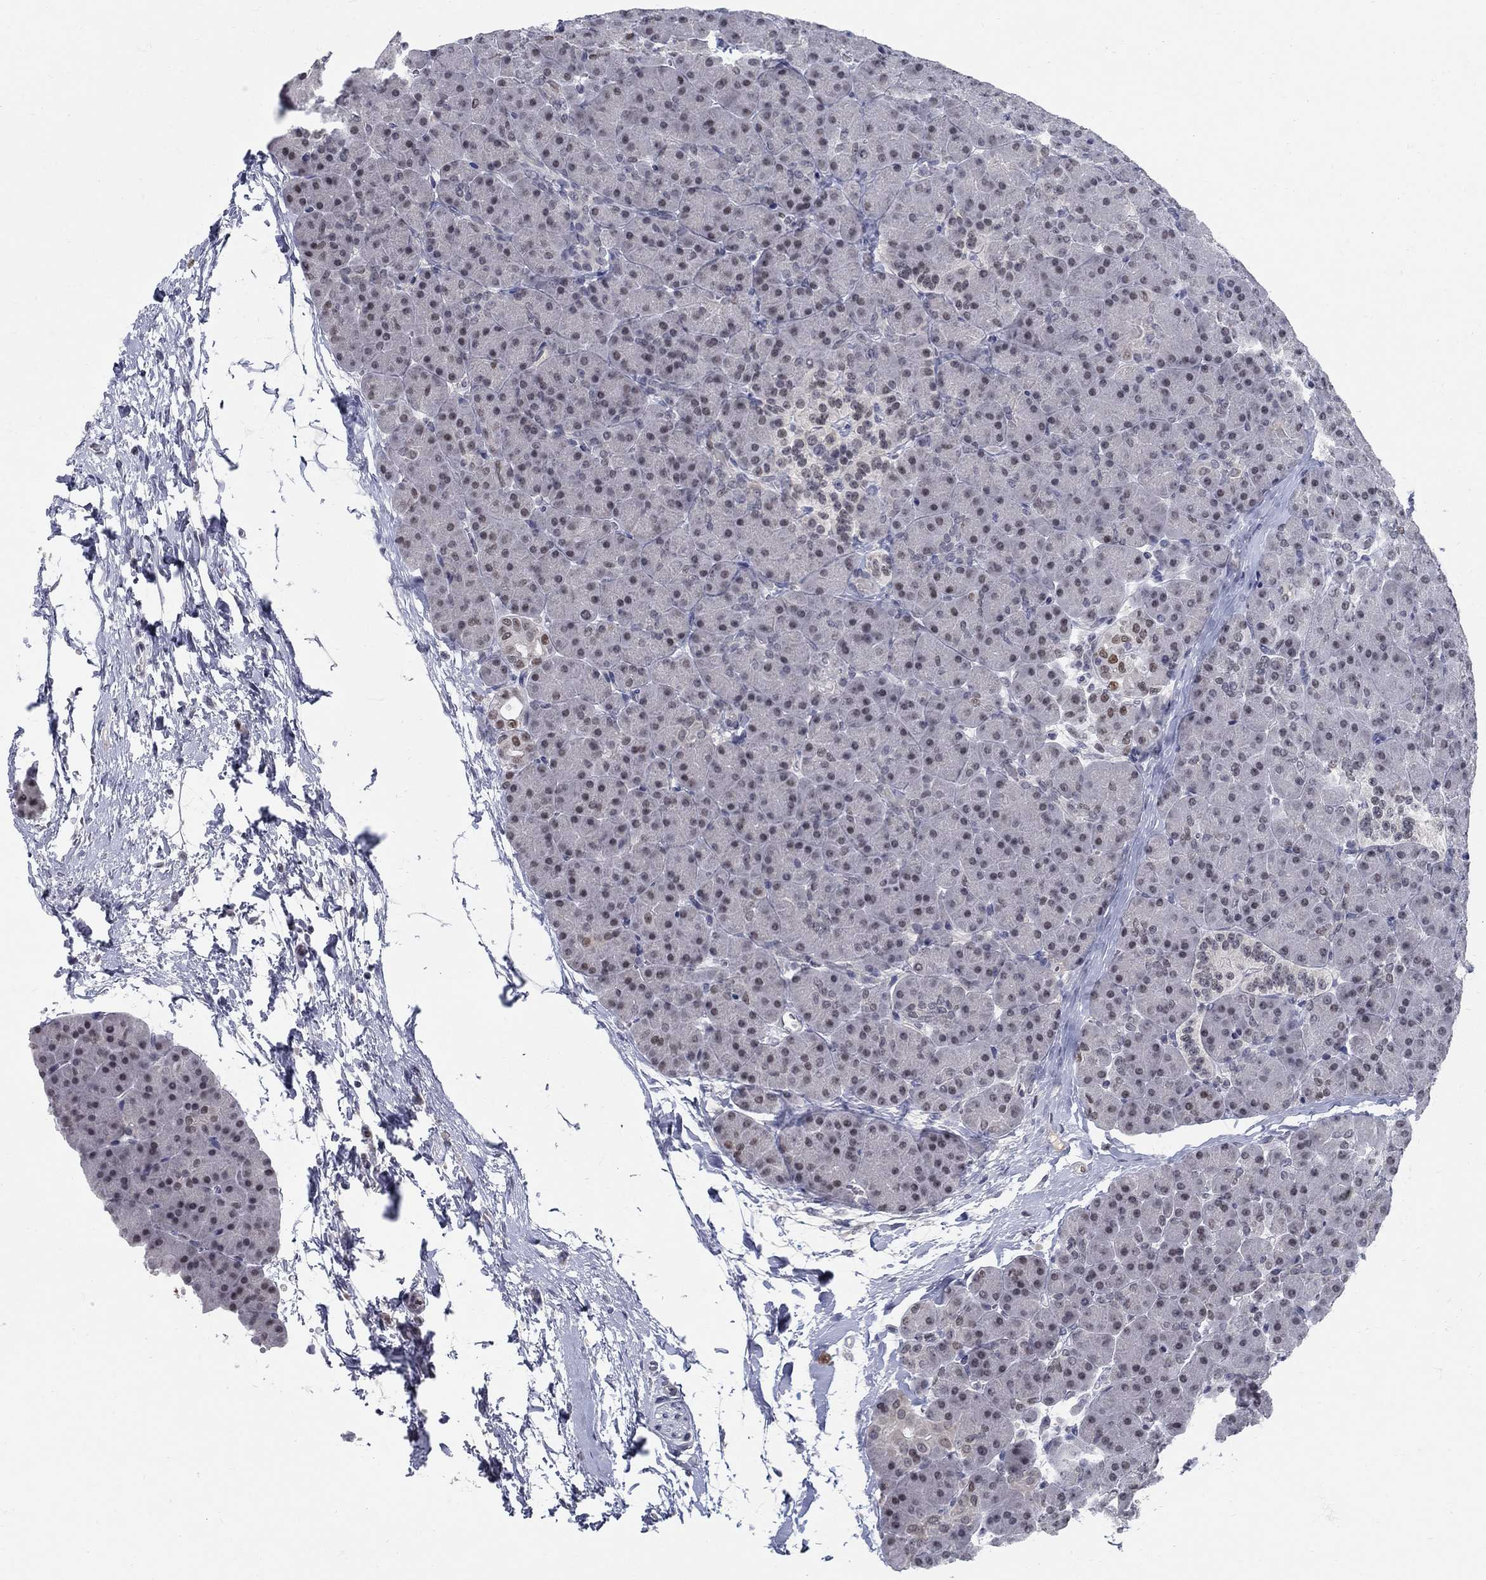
{"staining": {"intensity": "negative", "quantity": "none", "location": "none"}, "tissue": "pancreas", "cell_type": "Exocrine glandular cells", "image_type": "normal", "snomed": [{"axis": "morphology", "description": "Normal tissue, NOS"}, {"axis": "topography", "description": "Pancreas"}], "caption": "DAB (3,3'-diaminobenzidine) immunohistochemical staining of unremarkable human pancreas shows no significant positivity in exocrine glandular cells.", "gene": "GCFC2", "patient": {"sex": "female", "age": 44}}